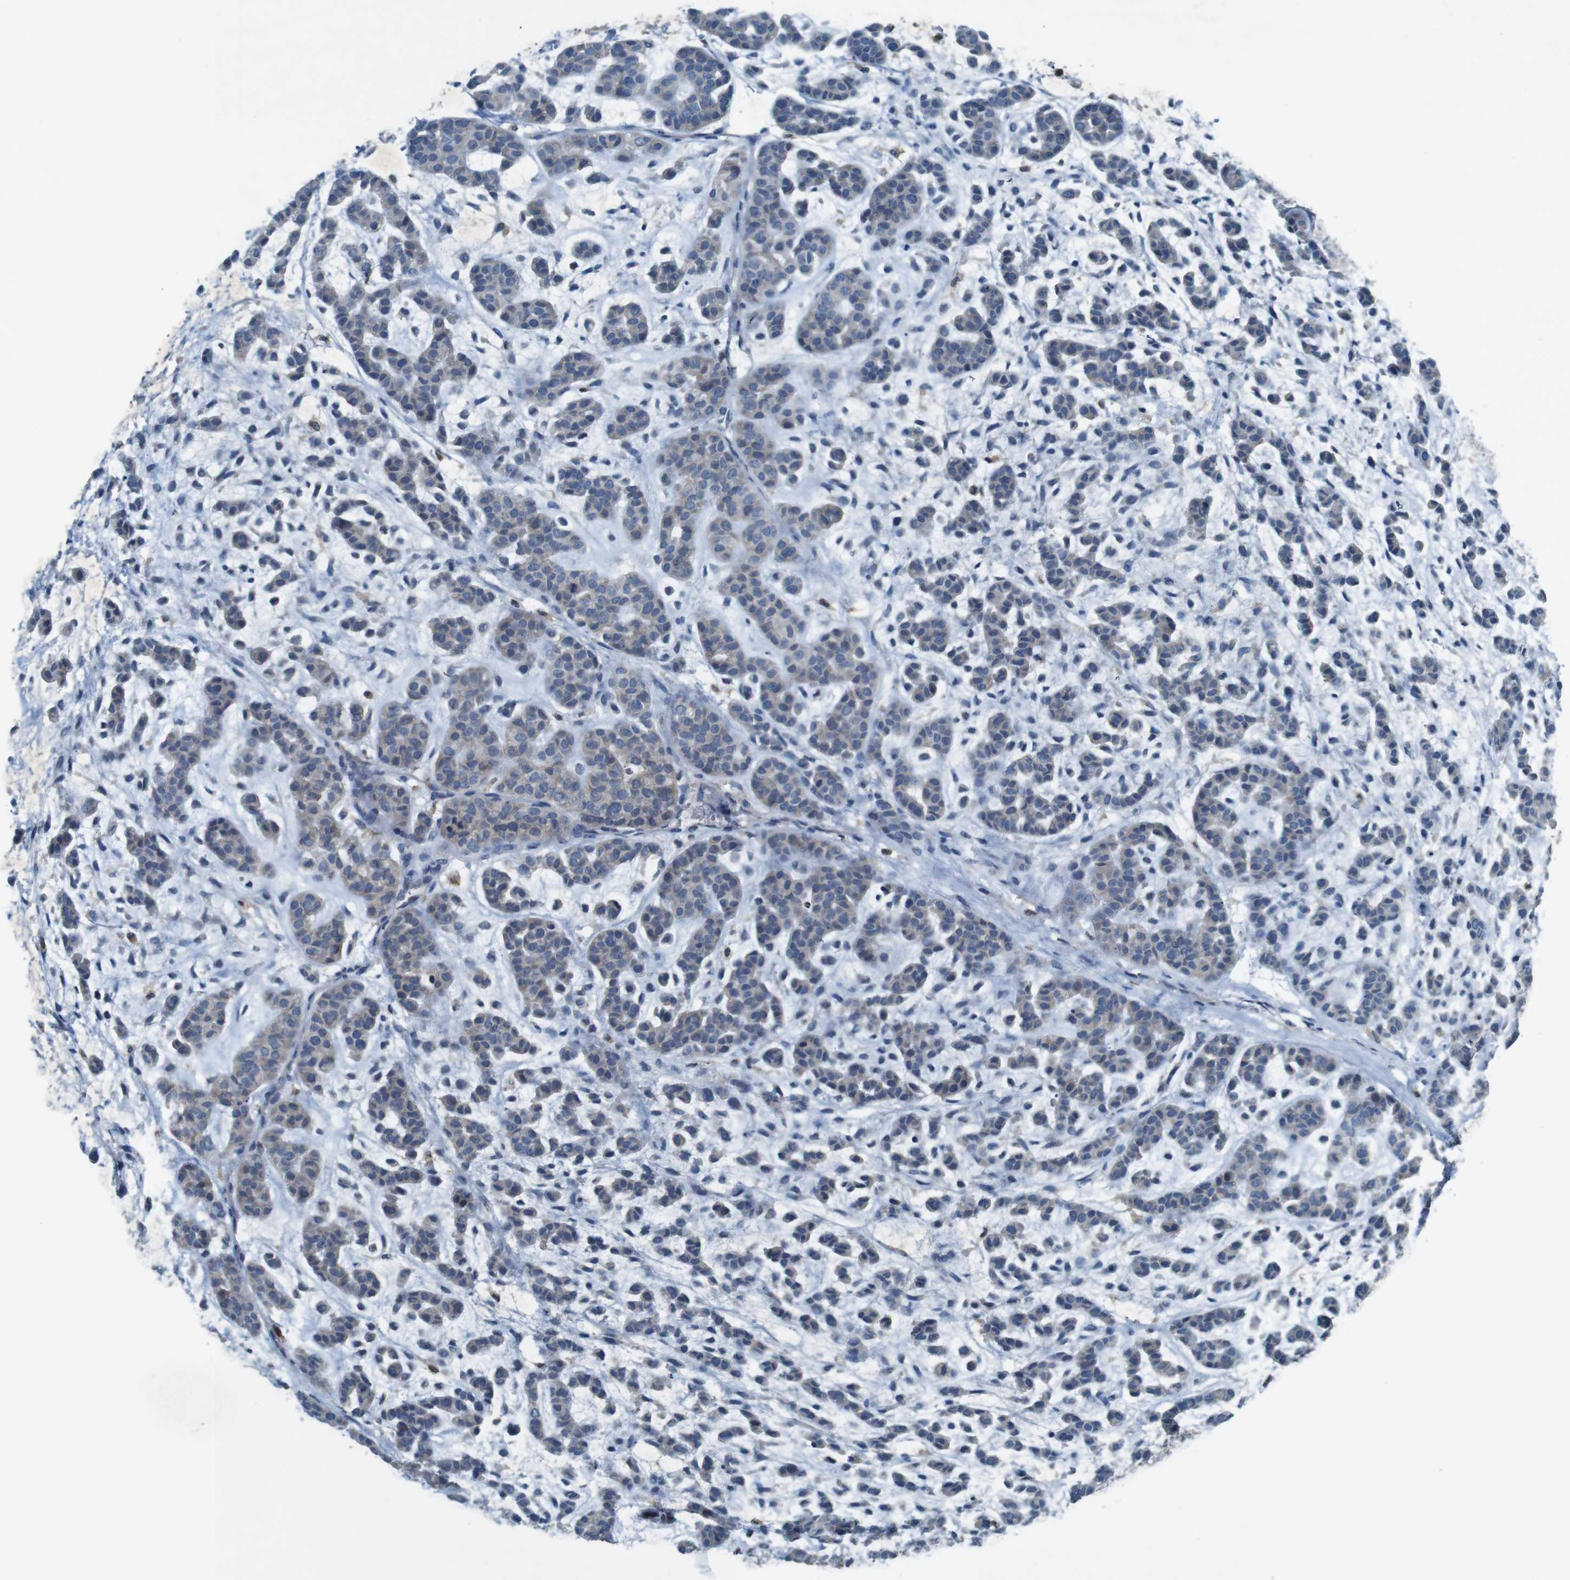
{"staining": {"intensity": "negative", "quantity": "none", "location": "none"}, "tissue": "head and neck cancer", "cell_type": "Tumor cells", "image_type": "cancer", "snomed": [{"axis": "morphology", "description": "Adenocarcinoma, NOS"}, {"axis": "morphology", "description": "Adenoma, NOS"}, {"axis": "topography", "description": "Head-Neck"}], "caption": "IHC photomicrograph of neoplastic tissue: human adenoma (head and neck) stained with DAB (3,3'-diaminobenzidine) exhibits no significant protein expression in tumor cells.", "gene": "MOGAT3", "patient": {"sex": "female", "age": 55}}